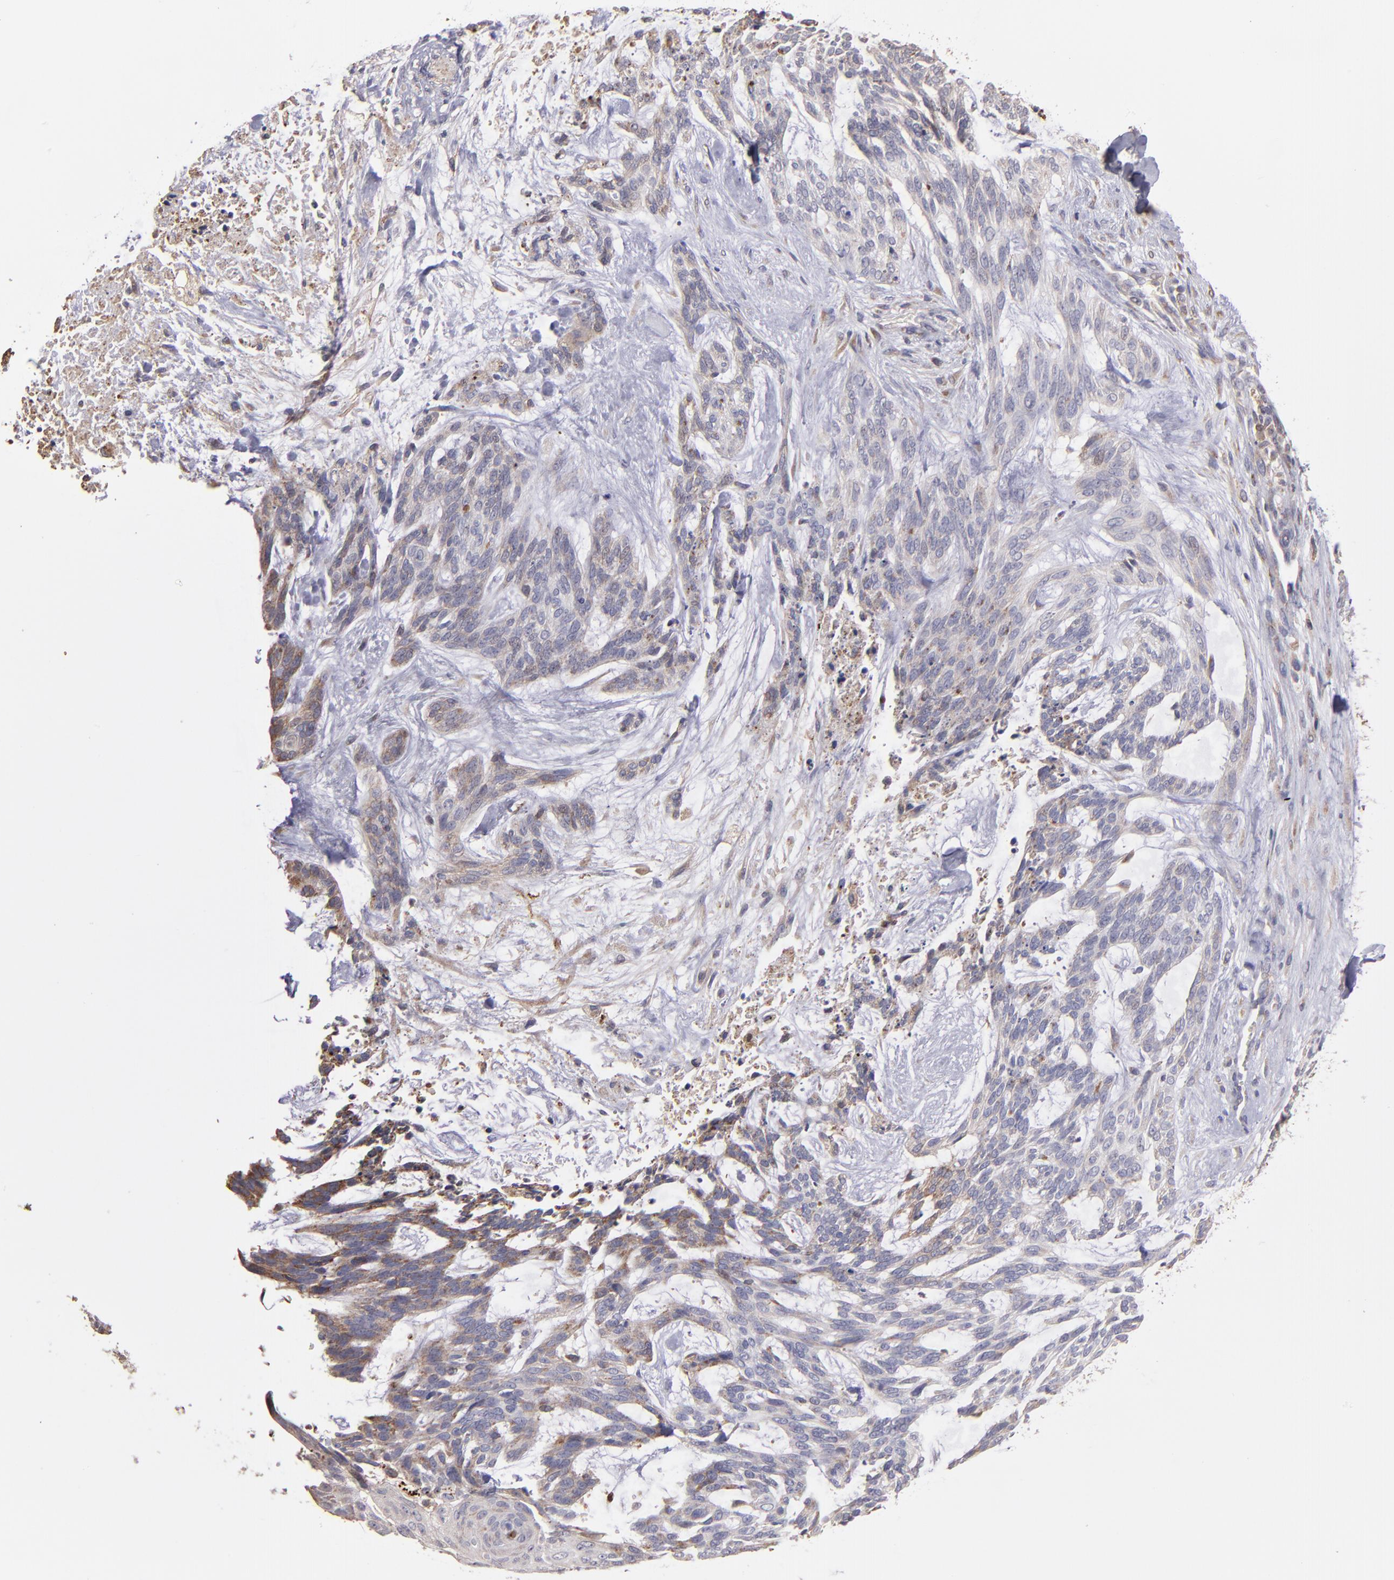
{"staining": {"intensity": "weak", "quantity": "25%-75%", "location": "cytoplasmic/membranous"}, "tissue": "skin cancer", "cell_type": "Tumor cells", "image_type": "cancer", "snomed": [{"axis": "morphology", "description": "Normal tissue, NOS"}, {"axis": "morphology", "description": "Basal cell carcinoma"}, {"axis": "topography", "description": "Skin"}], "caption": "About 25%-75% of tumor cells in skin basal cell carcinoma display weak cytoplasmic/membranous protein staining as visualized by brown immunohistochemical staining.", "gene": "IFIH1", "patient": {"sex": "female", "age": 71}}